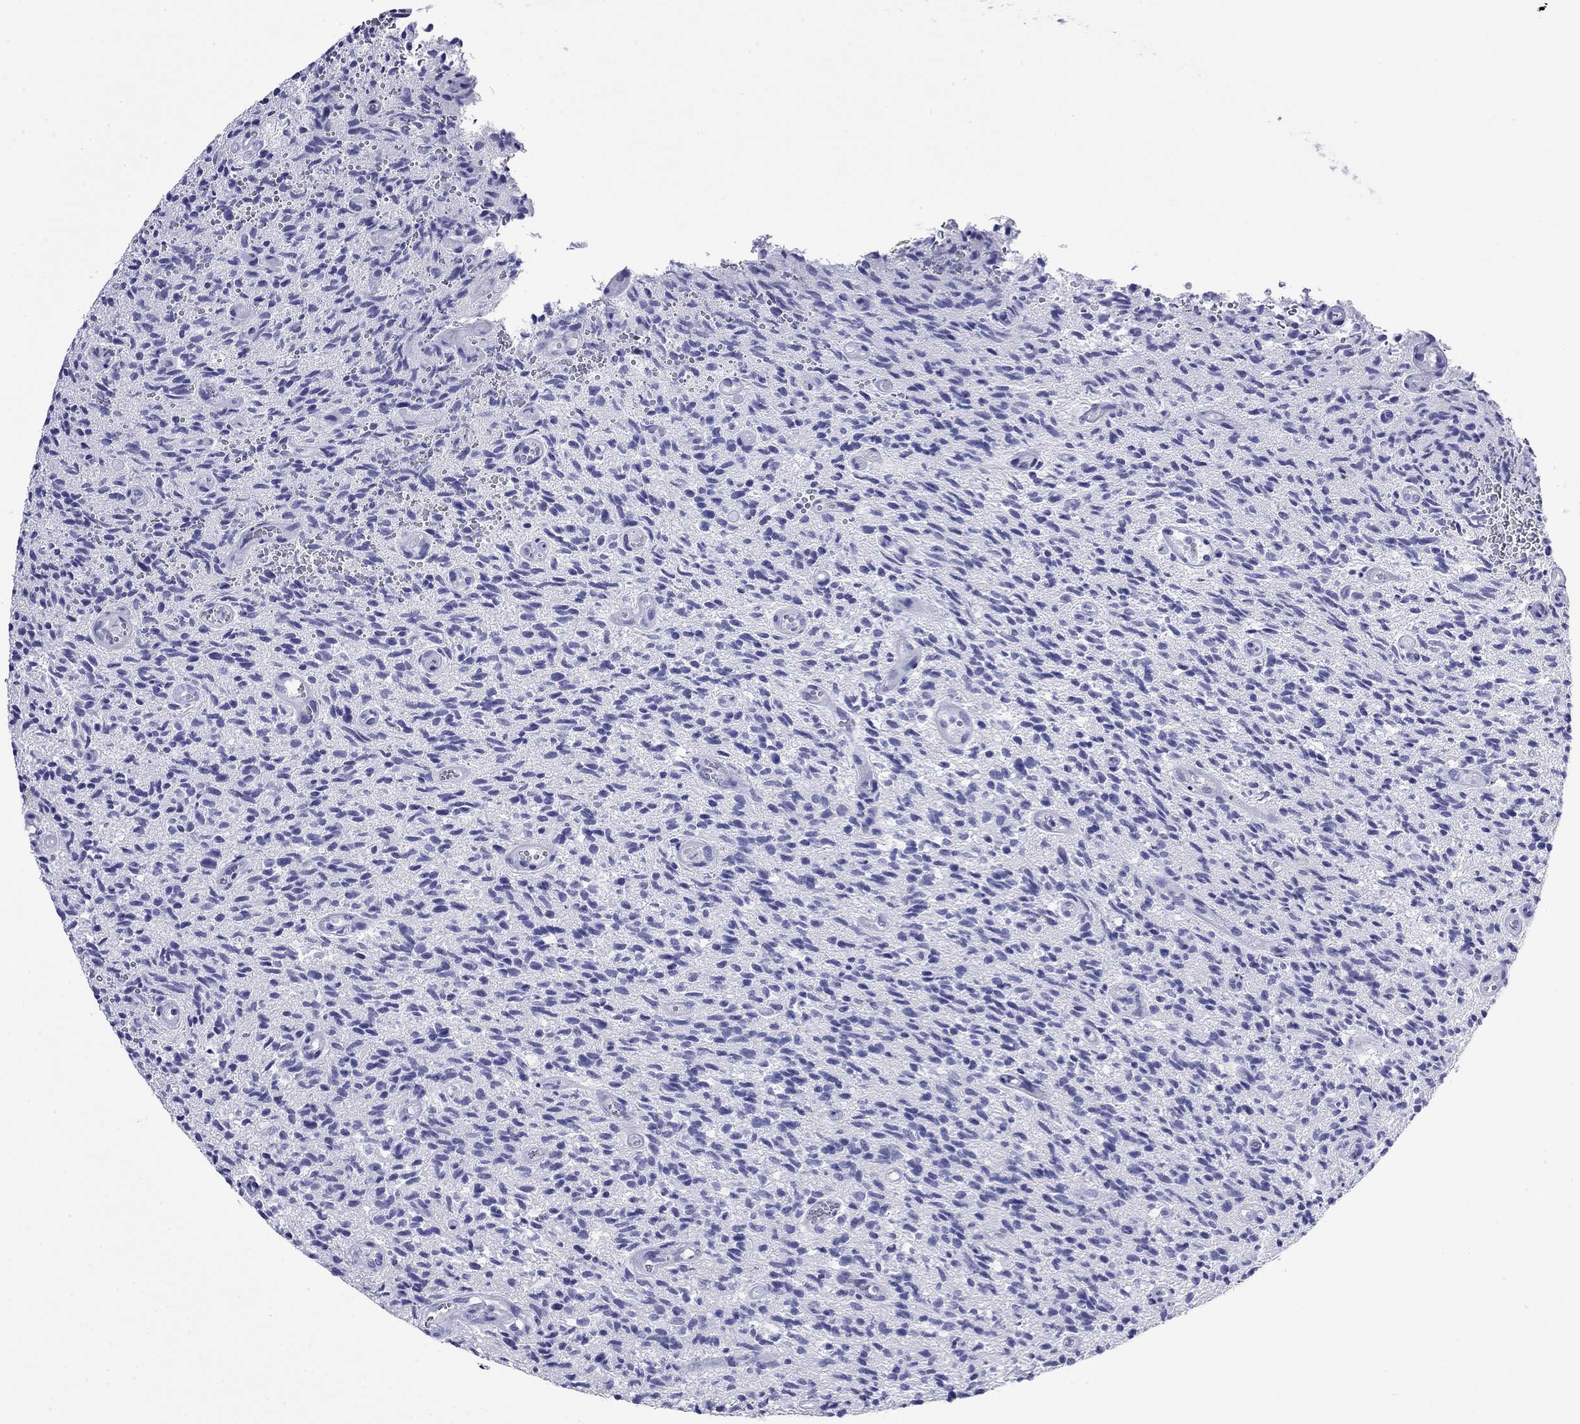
{"staining": {"intensity": "negative", "quantity": "none", "location": "none"}, "tissue": "glioma", "cell_type": "Tumor cells", "image_type": "cancer", "snomed": [{"axis": "morphology", "description": "Glioma, malignant, High grade"}, {"axis": "topography", "description": "Brain"}], "caption": "Immunohistochemistry (IHC) photomicrograph of human malignant glioma (high-grade) stained for a protein (brown), which exhibits no positivity in tumor cells.", "gene": "FIGLA", "patient": {"sex": "male", "age": 64}}